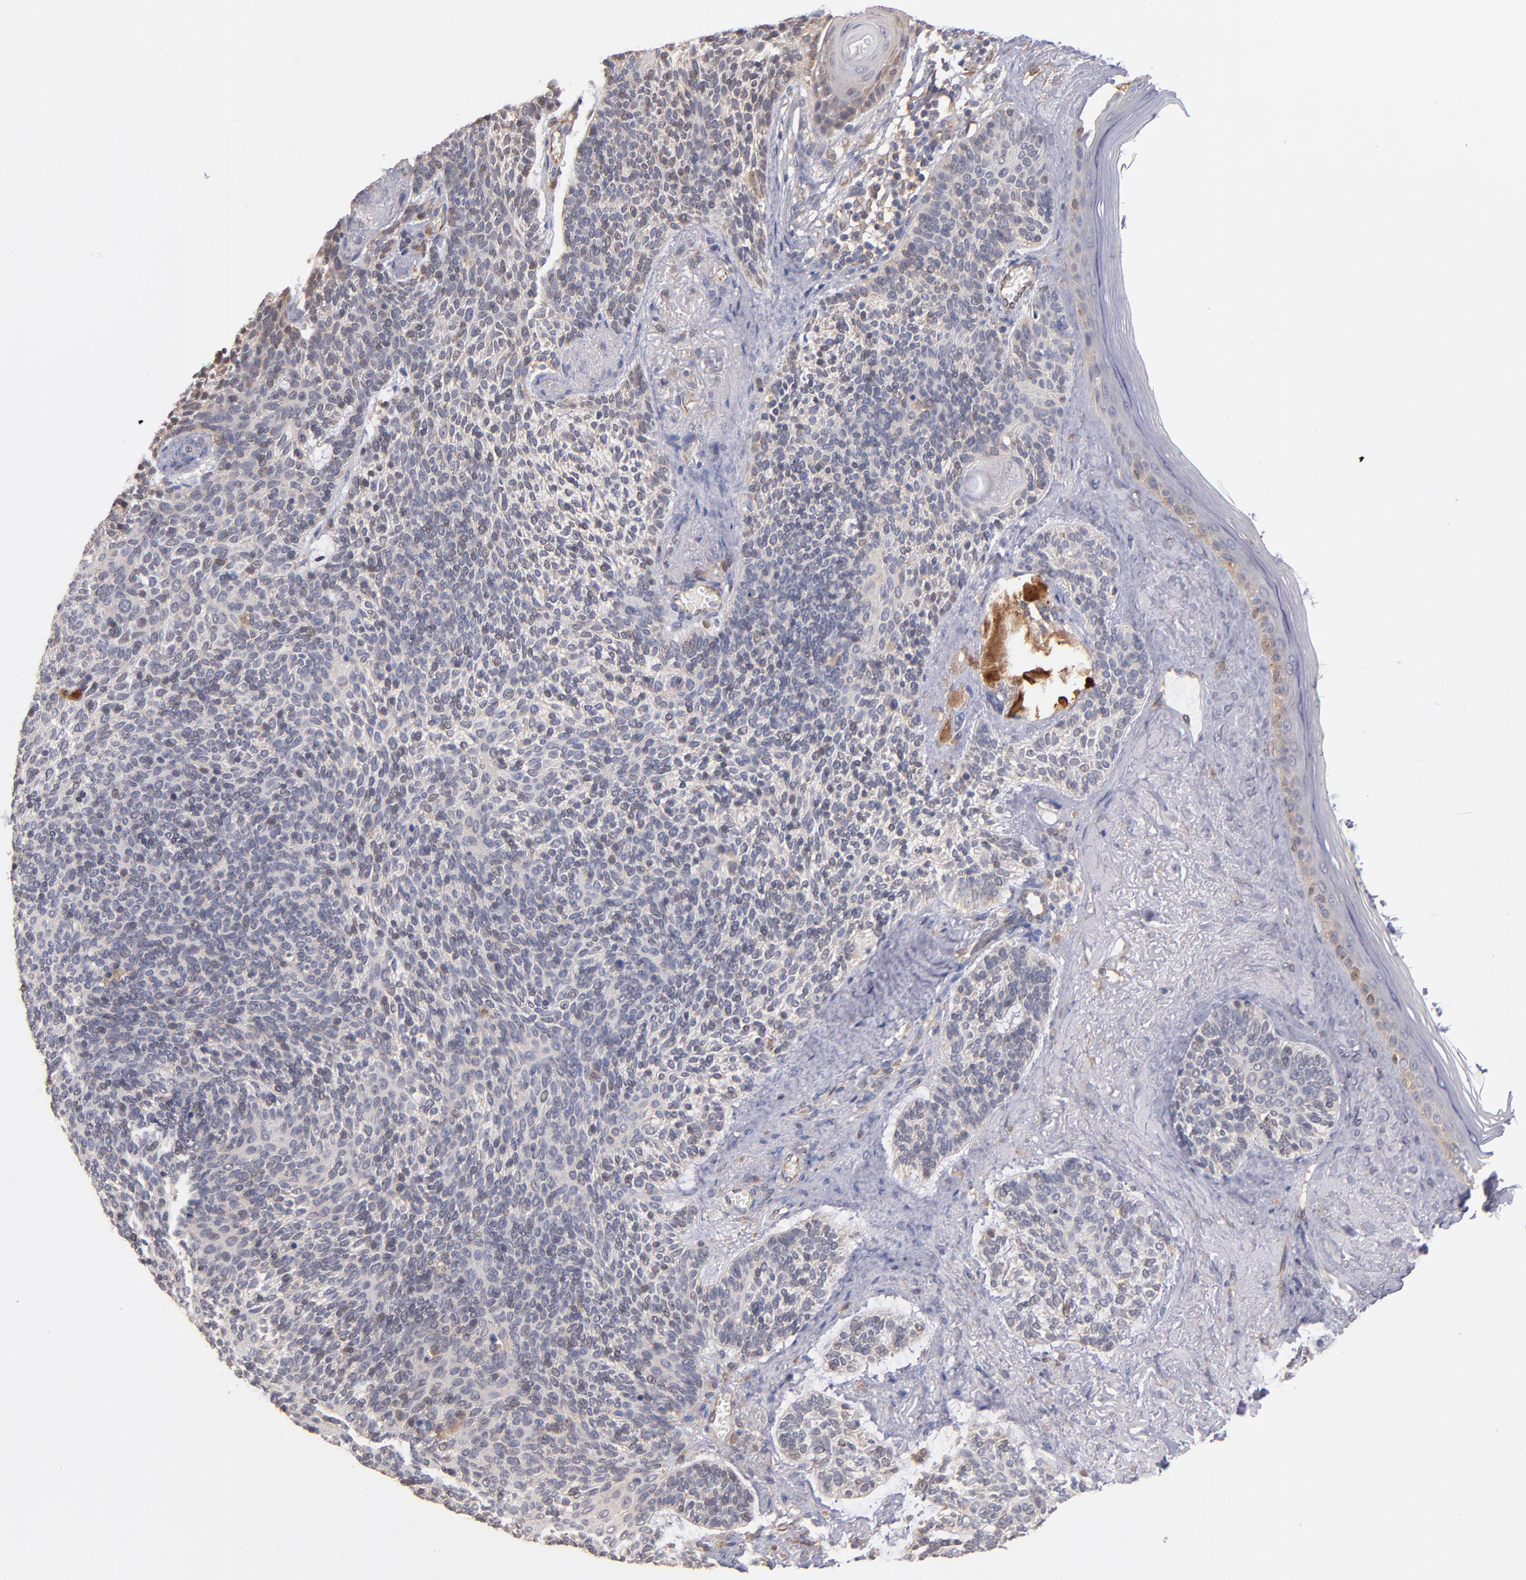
{"staining": {"intensity": "weak", "quantity": "<25%", "location": "cytoplasmic/membranous,nuclear"}, "tissue": "skin cancer", "cell_type": "Tumor cells", "image_type": "cancer", "snomed": [{"axis": "morphology", "description": "Normal tissue, NOS"}, {"axis": "morphology", "description": "Basal cell carcinoma"}, {"axis": "topography", "description": "Skin"}], "caption": "Basal cell carcinoma (skin) was stained to show a protein in brown. There is no significant expression in tumor cells.", "gene": "GMFG", "patient": {"sex": "female", "age": 70}}